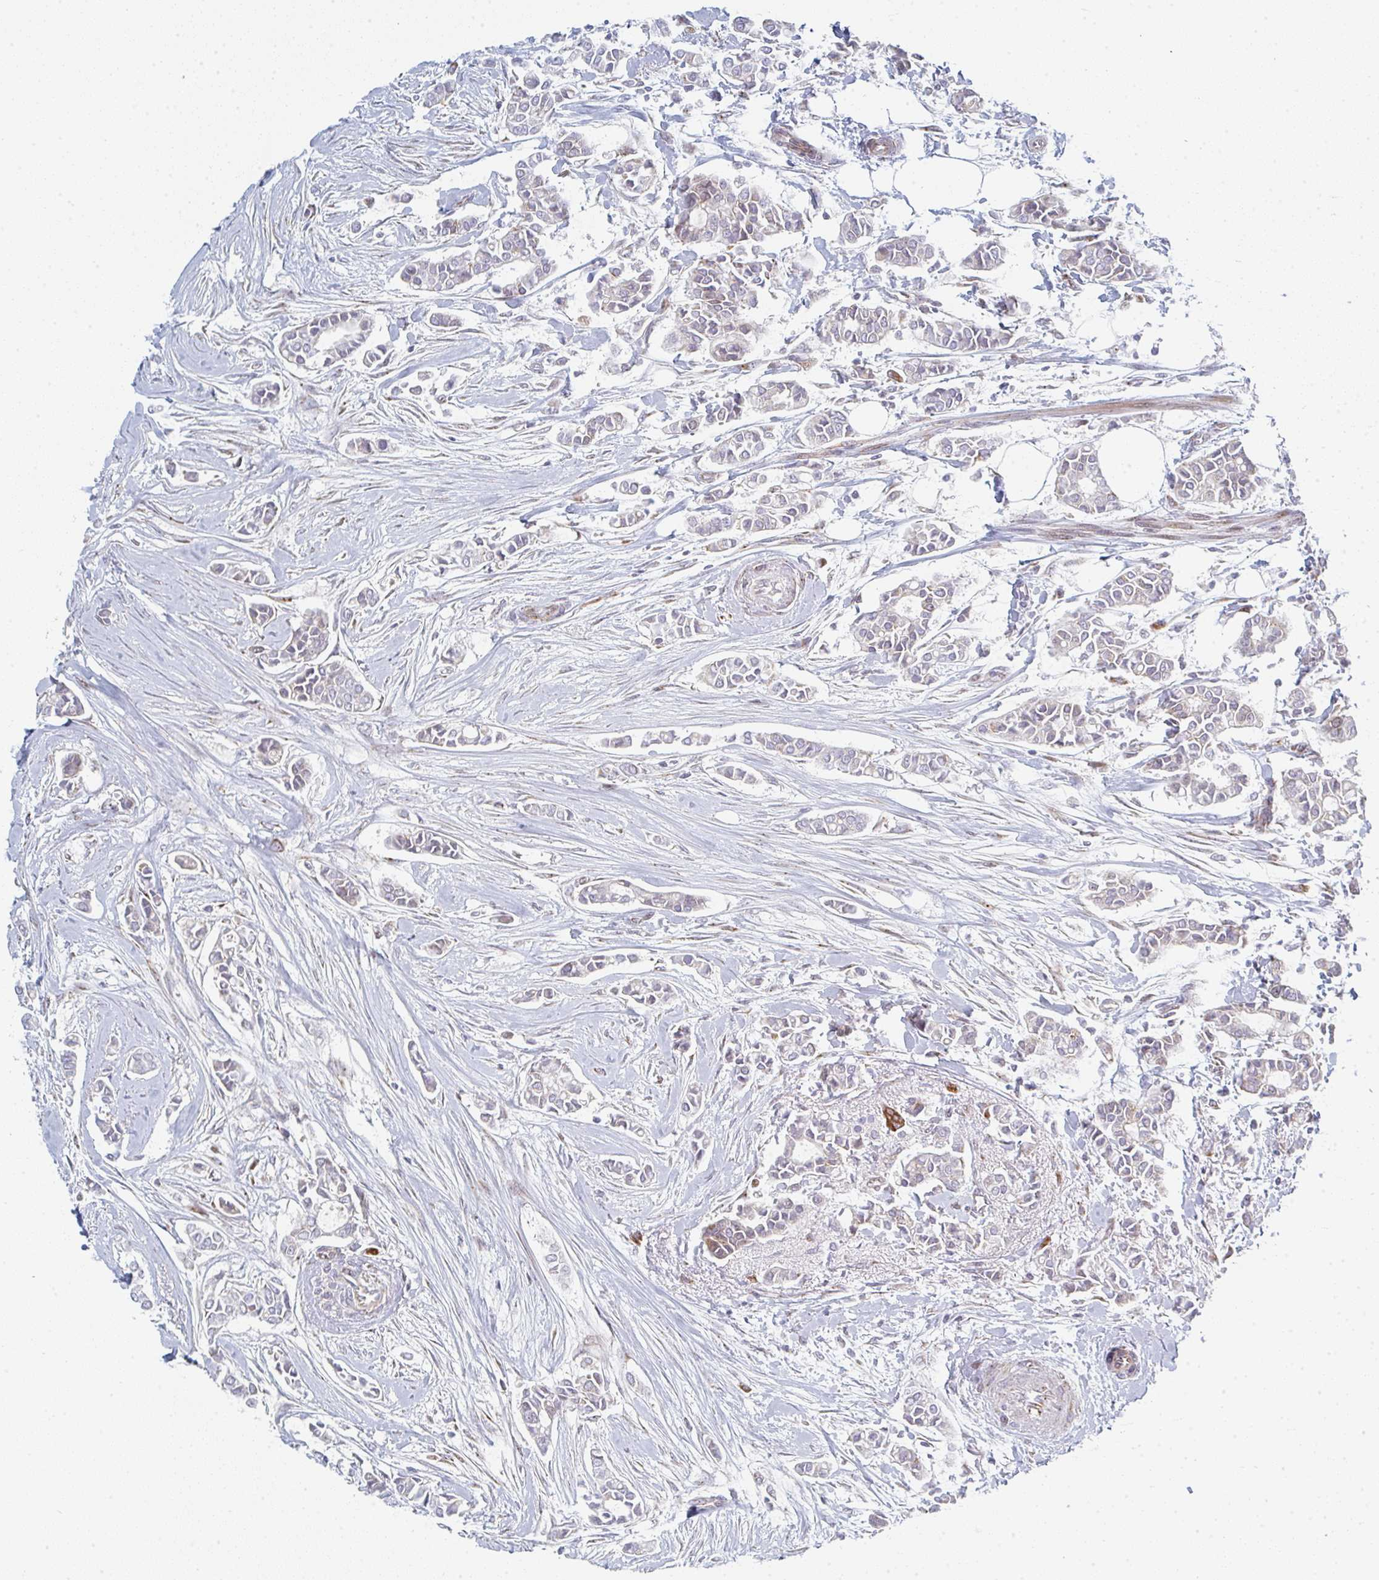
{"staining": {"intensity": "weak", "quantity": "<25%", "location": "cytoplasmic/membranous"}, "tissue": "breast cancer", "cell_type": "Tumor cells", "image_type": "cancer", "snomed": [{"axis": "morphology", "description": "Duct carcinoma"}, {"axis": "topography", "description": "Breast"}], "caption": "A high-resolution photomicrograph shows immunohistochemistry staining of breast cancer, which reveals no significant staining in tumor cells.", "gene": "PRKCH", "patient": {"sex": "female", "age": 84}}